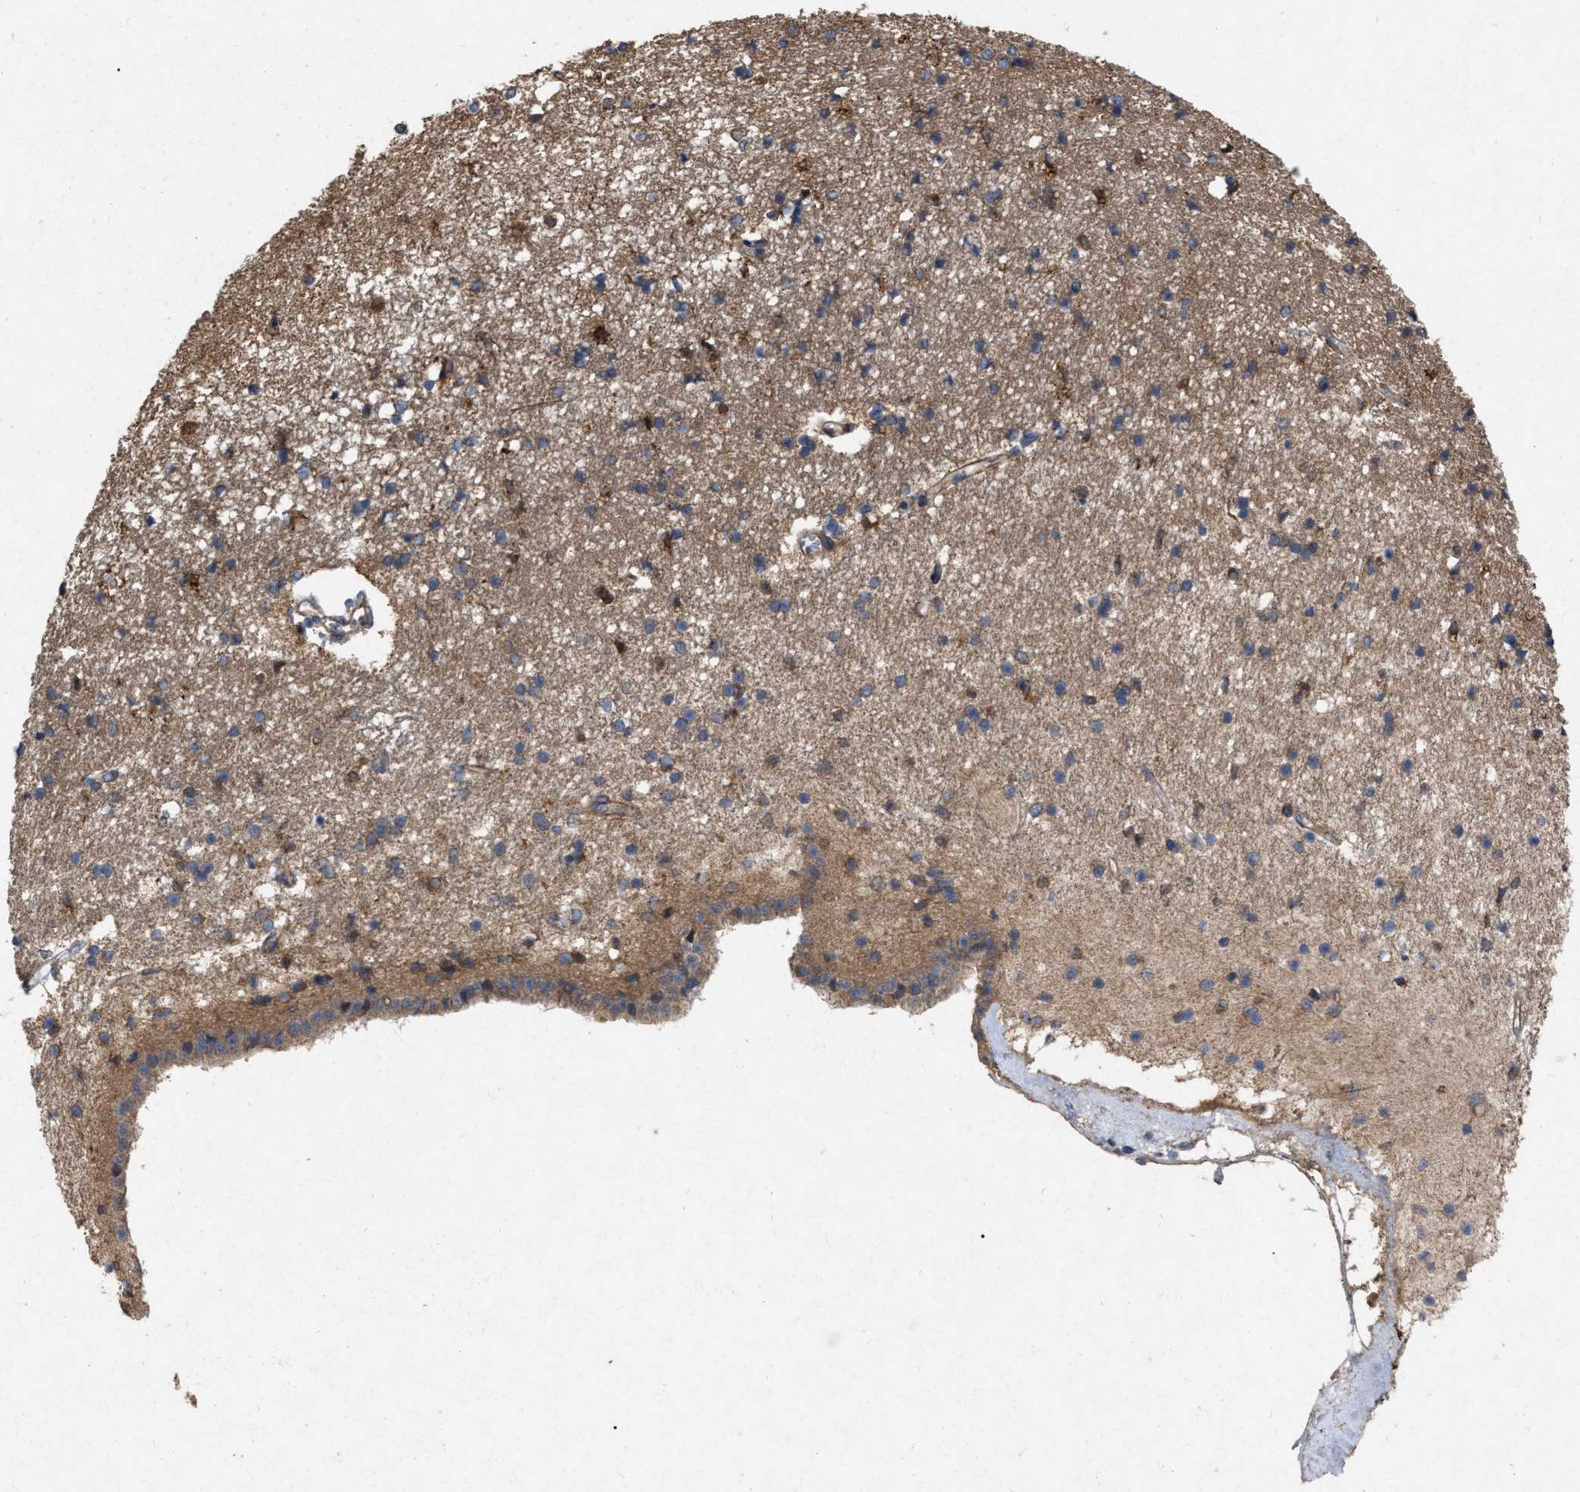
{"staining": {"intensity": "moderate", "quantity": "25%-75%", "location": "cytoplasmic/membranous"}, "tissue": "caudate", "cell_type": "Glial cells", "image_type": "normal", "snomed": [{"axis": "morphology", "description": "Normal tissue, NOS"}, {"axis": "topography", "description": "Lateral ventricle wall"}], "caption": "Immunohistochemical staining of normal human caudate exhibits moderate cytoplasmic/membranous protein positivity in about 25%-75% of glial cells.", "gene": "CDKN2C", "patient": {"sex": "male", "age": 45}}